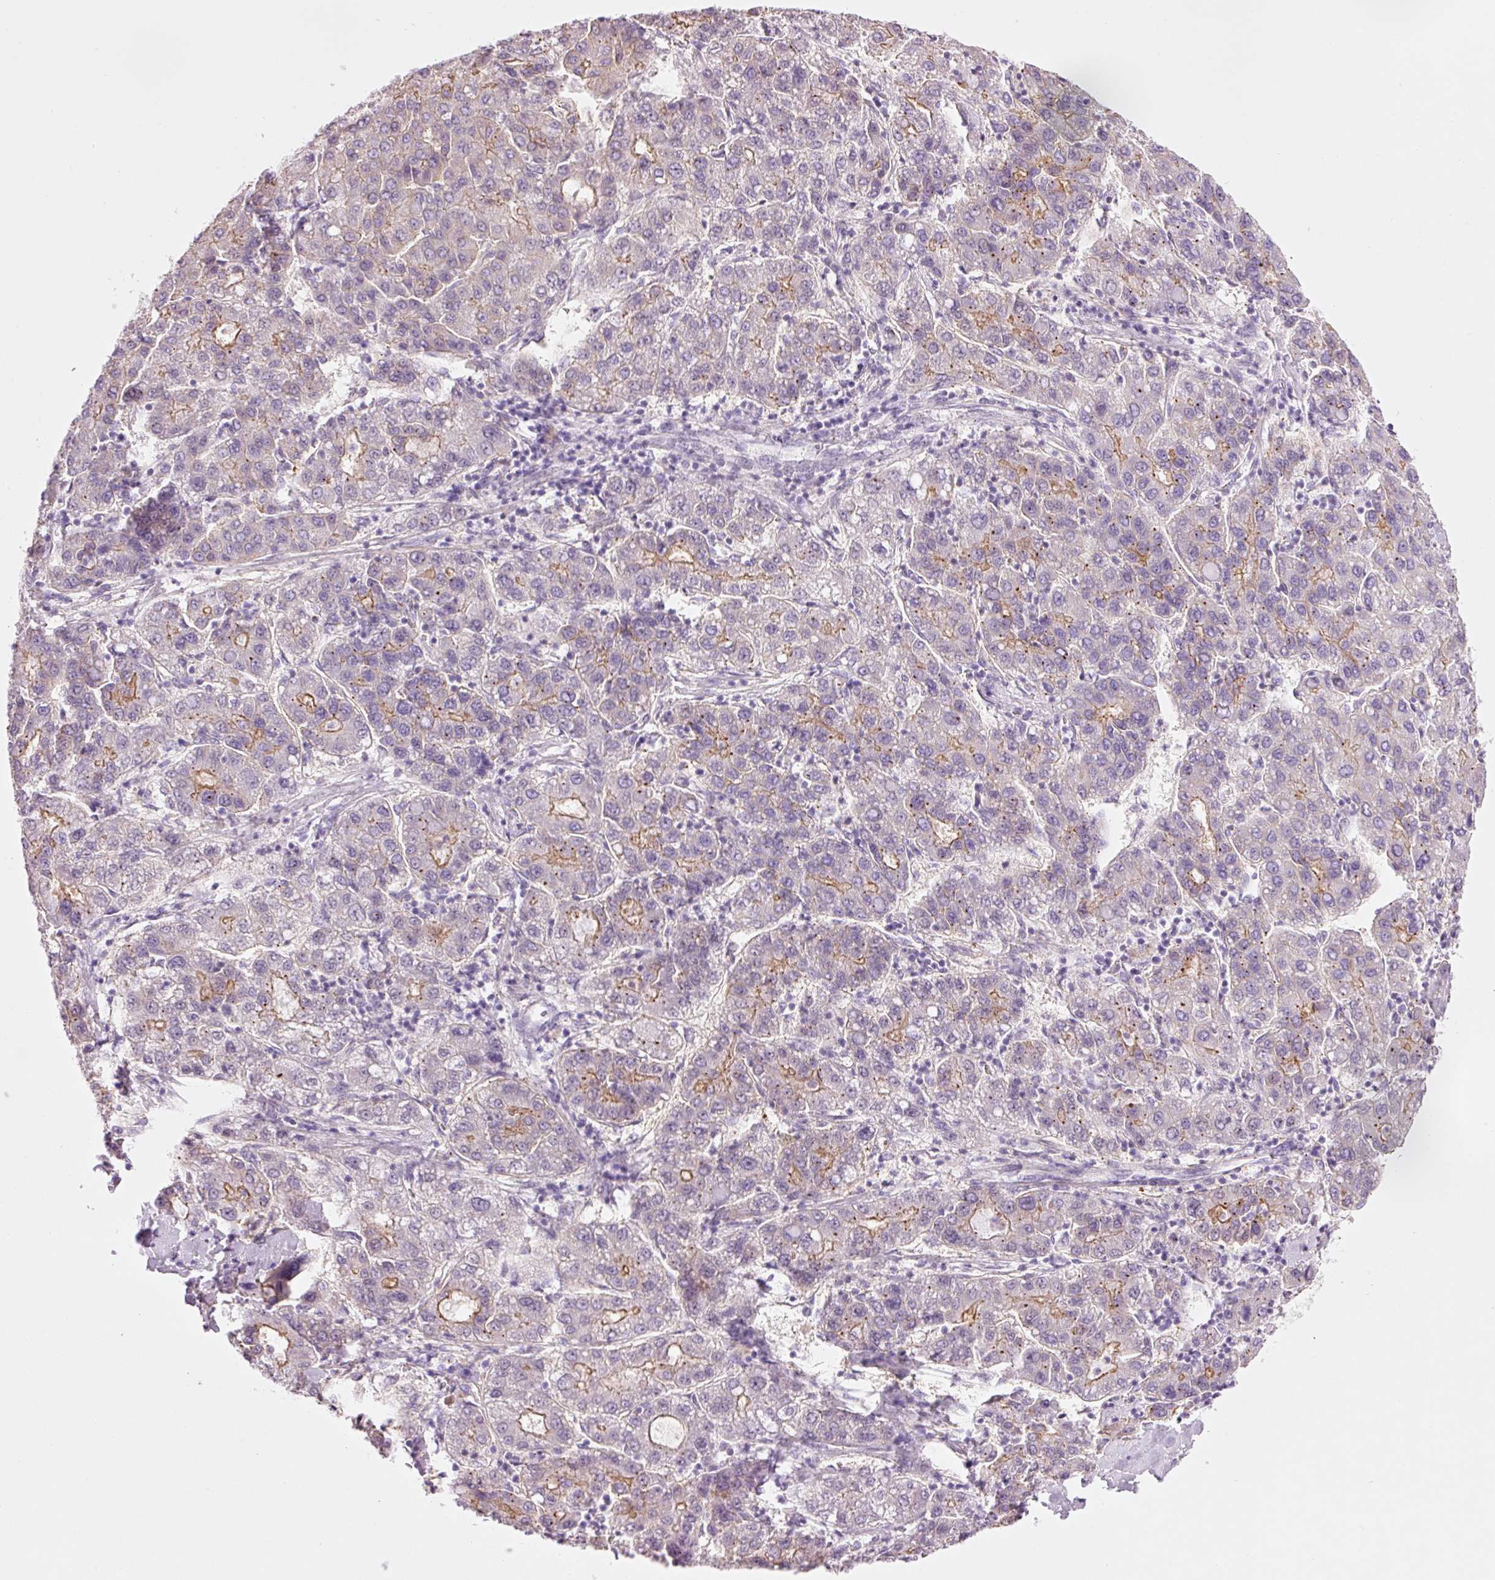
{"staining": {"intensity": "moderate", "quantity": "25%-75%", "location": "cytoplasmic/membranous"}, "tissue": "liver cancer", "cell_type": "Tumor cells", "image_type": "cancer", "snomed": [{"axis": "morphology", "description": "Carcinoma, Hepatocellular, NOS"}, {"axis": "topography", "description": "Liver"}], "caption": "Immunohistochemical staining of human hepatocellular carcinoma (liver) demonstrates moderate cytoplasmic/membranous protein expression in about 25%-75% of tumor cells.", "gene": "HSPA4L", "patient": {"sex": "male", "age": 65}}